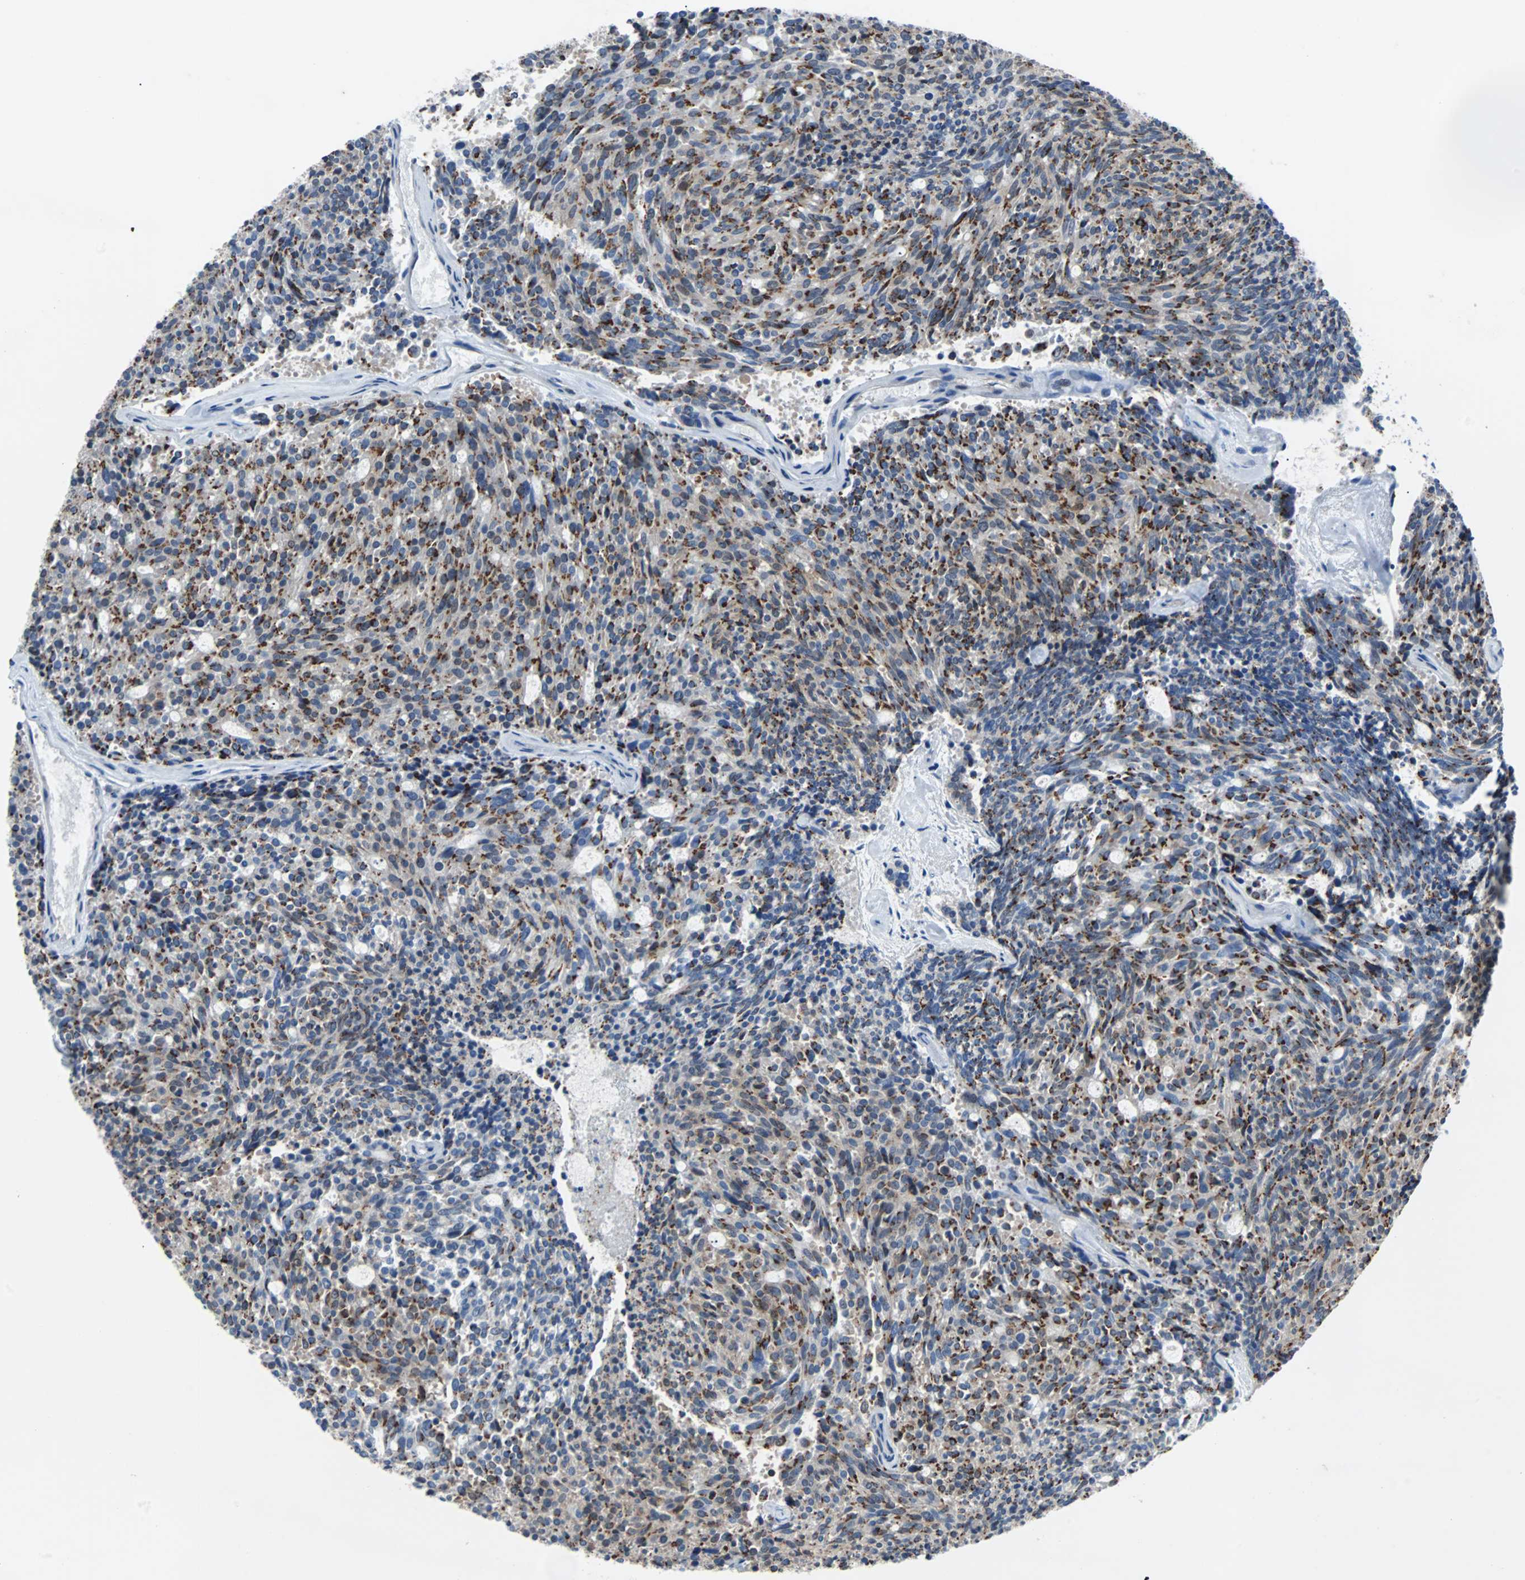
{"staining": {"intensity": "moderate", "quantity": "25%-75%", "location": "cytoplasmic/membranous"}, "tissue": "carcinoid", "cell_type": "Tumor cells", "image_type": "cancer", "snomed": [{"axis": "morphology", "description": "Carcinoid, malignant, NOS"}, {"axis": "topography", "description": "Pancreas"}], "caption": "Immunohistochemical staining of malignant carcinoid demonstrates moderate cytoplasmic/membranous protein staining in approximately 25%-75% of tumor cells. (brown staining indicates protein expression, while blue staining denotes nuclei).", "gene": "MAP2K6", "patient": {"sex": "female", "age": 54}}